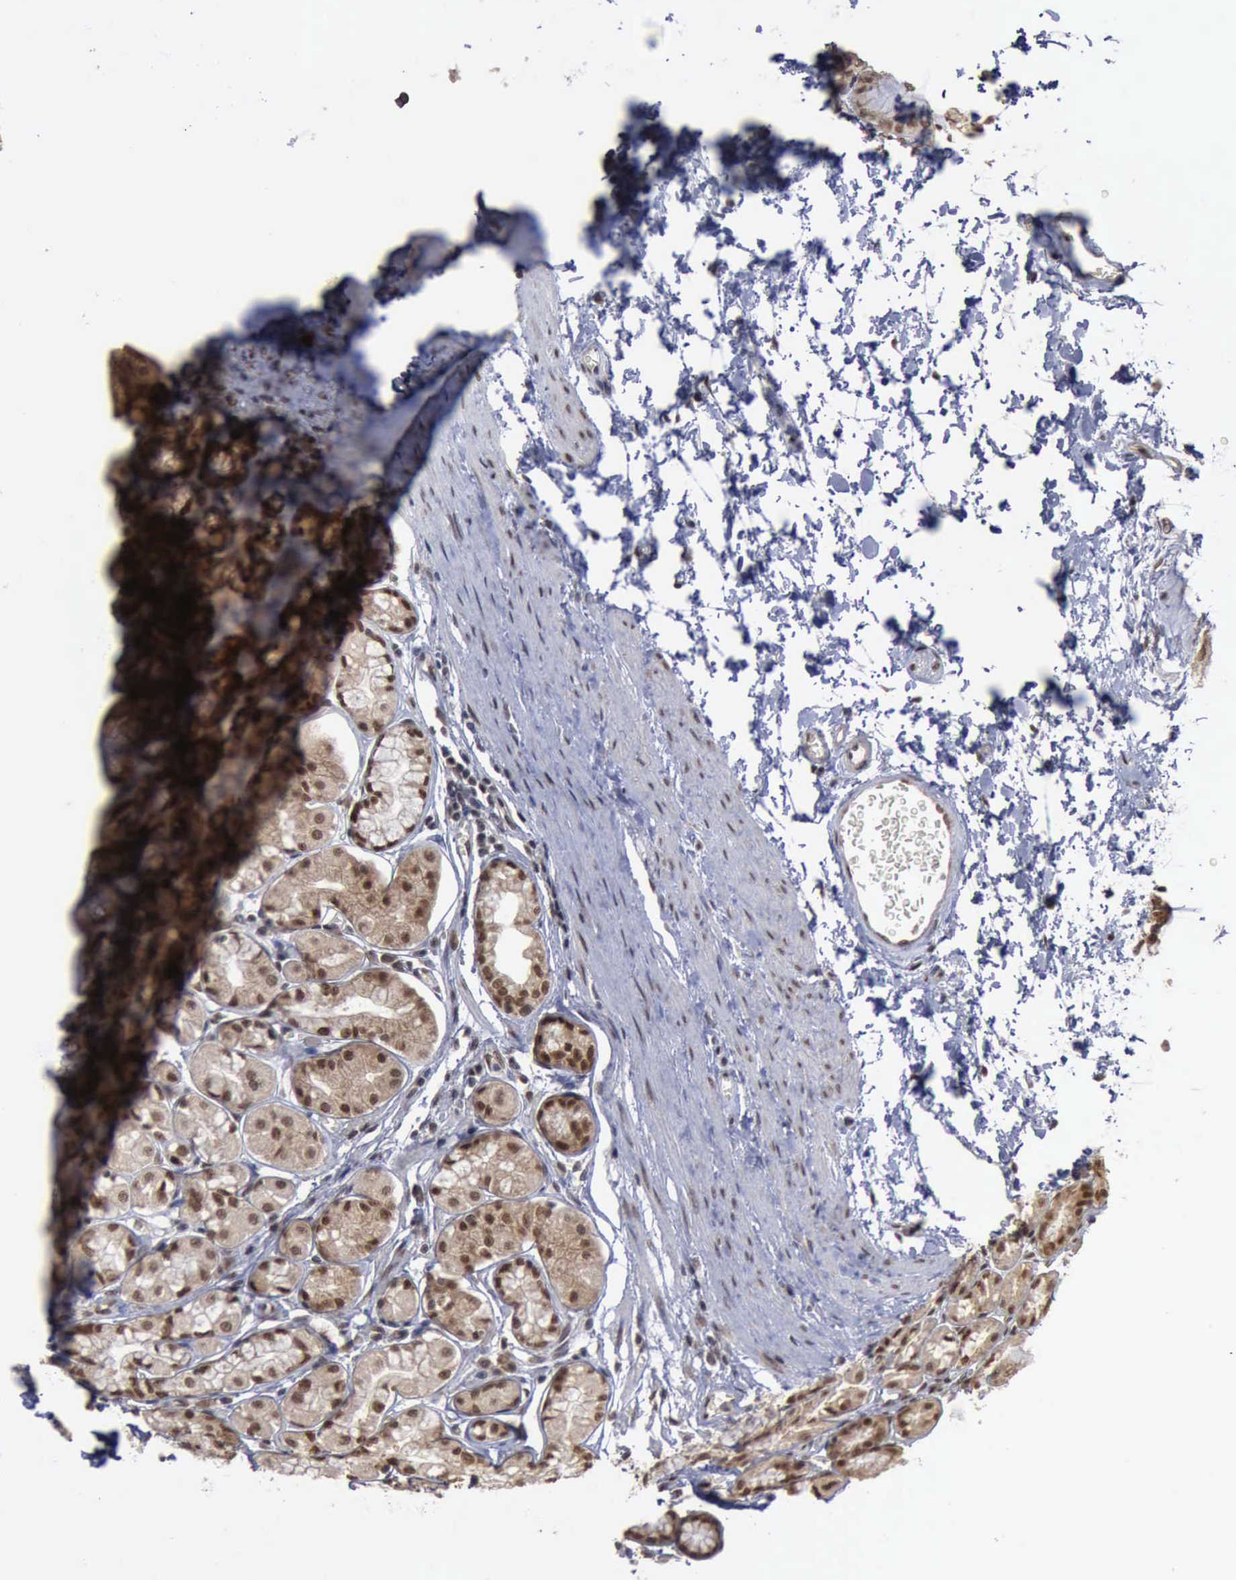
{"staining": {"intensity": "moderate", "quantity": ">75%", "location": "cytoplasmic/membranous,nuclear"}, "tissue": "stomach", "cell_type": "Glandular cells", "image_type": "normal", "snomed": [{"axis": "morphology", "description": "Normal tissue, NOS"}, {"axis": "topography", "description": "Stomach"}, {"axis": "topography", "description": "Stomach, lower"}], "caption": "Stomach was stained to show a protein in brown. There is medium levels of moderate cytoplasmic/membranous,nuclear staining in approximately >75% of glandular cells. (brown staining indicates protein expression, while blue staining denotes nuclei).", "gene": "RTCB", "patient": {"sex": "male", "age": 76}}